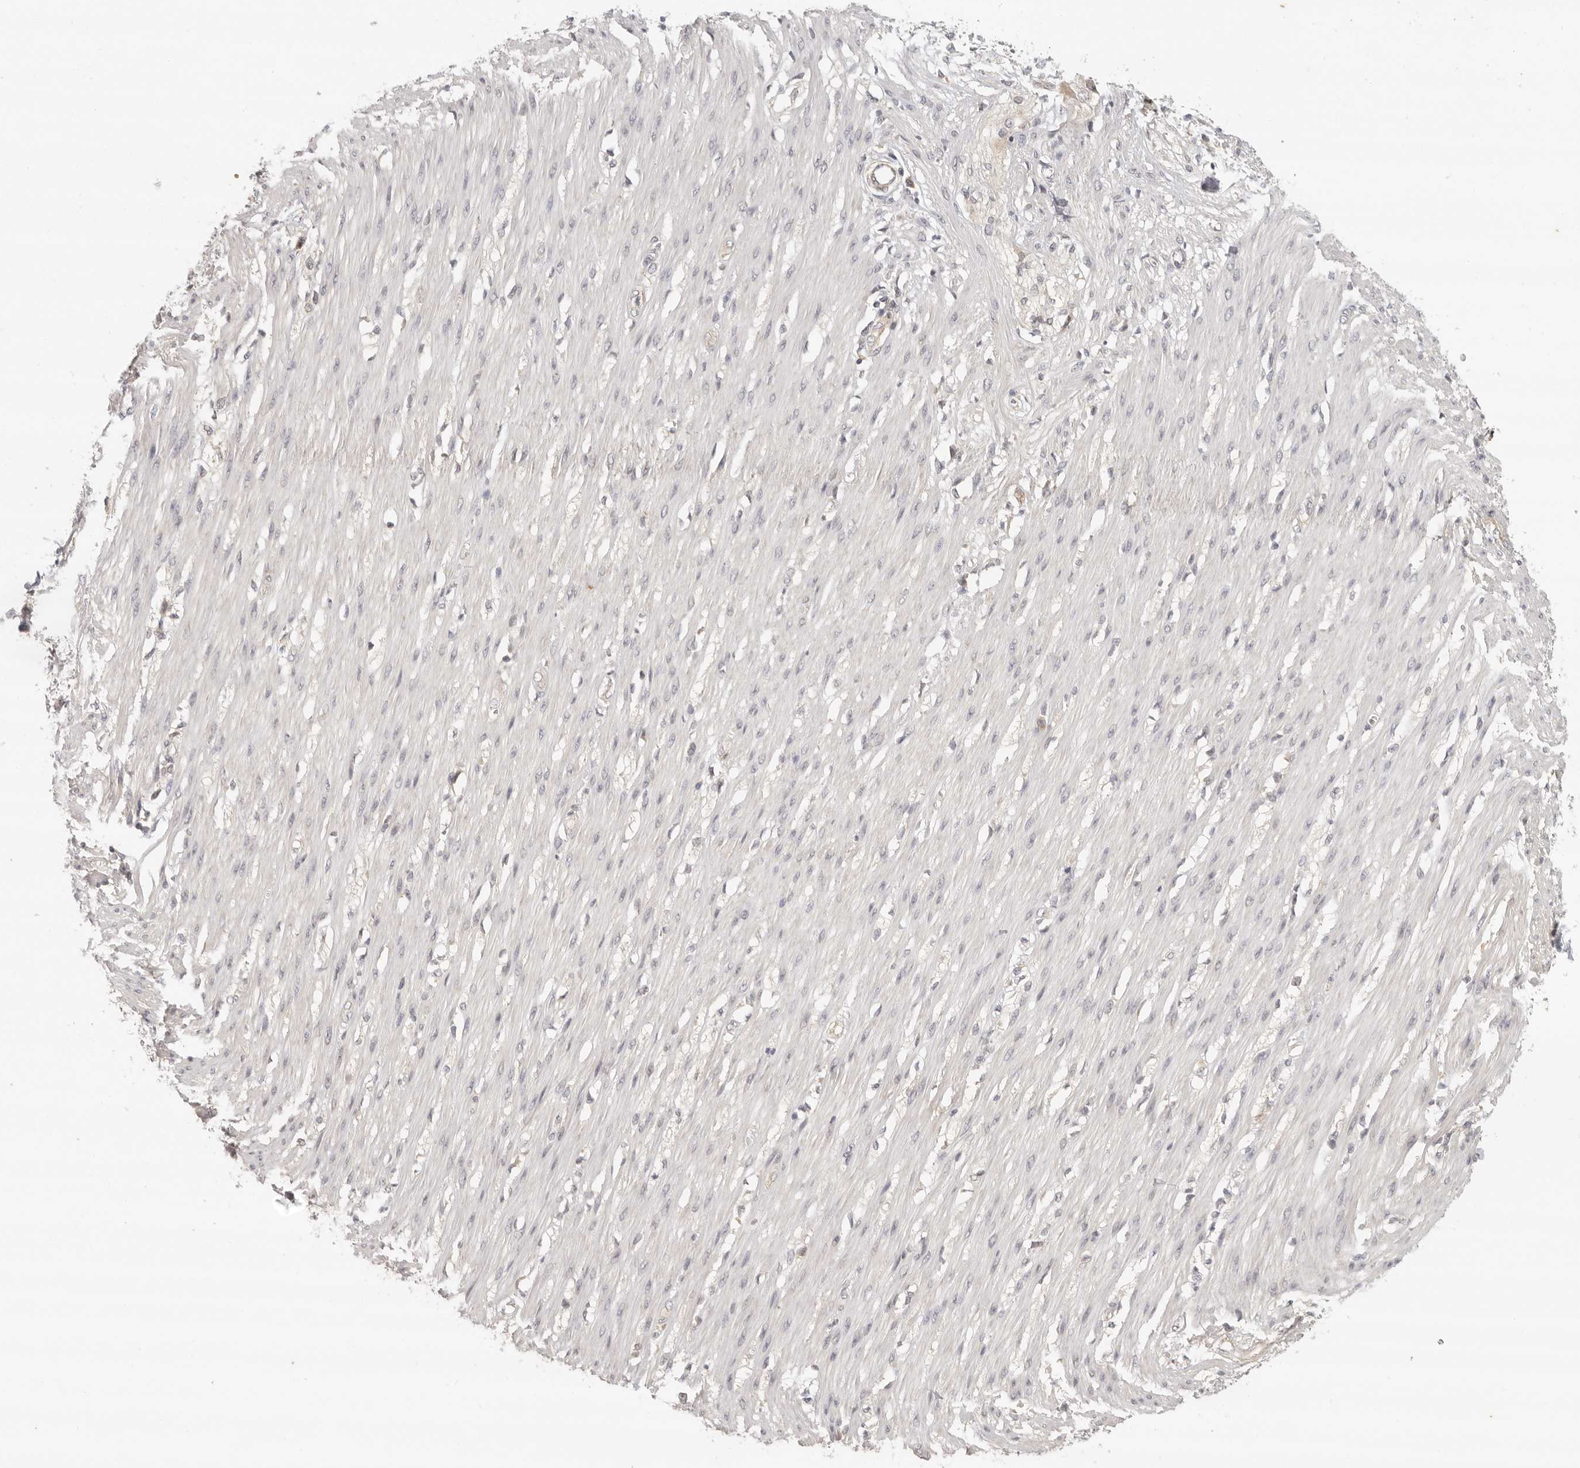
{"staining": {"intensity": "negative", "quantity": "none", "location": "none"}, "tissue": "smooth muscle", "cell_type": "Smooth muscle cells", "image_type": "normal", "snomed": [{"axis": "morphology", "description": "Normal tissue, NOS"}, {"axis": "morphology", "description": "Adenocarcinoma, NOS"}, {"axis": "topography", "description": "Colon"}, {"axis": "topography", "description": "Peripheral nerve tissue"}], "caption": "A high-resolution histopathology image shows IHC staining of normal smooth muscle, which shows no significant staining in smooth muscle cells.", "gene": "AHDC1", "patient": {"sex": "male", "age": 14}}